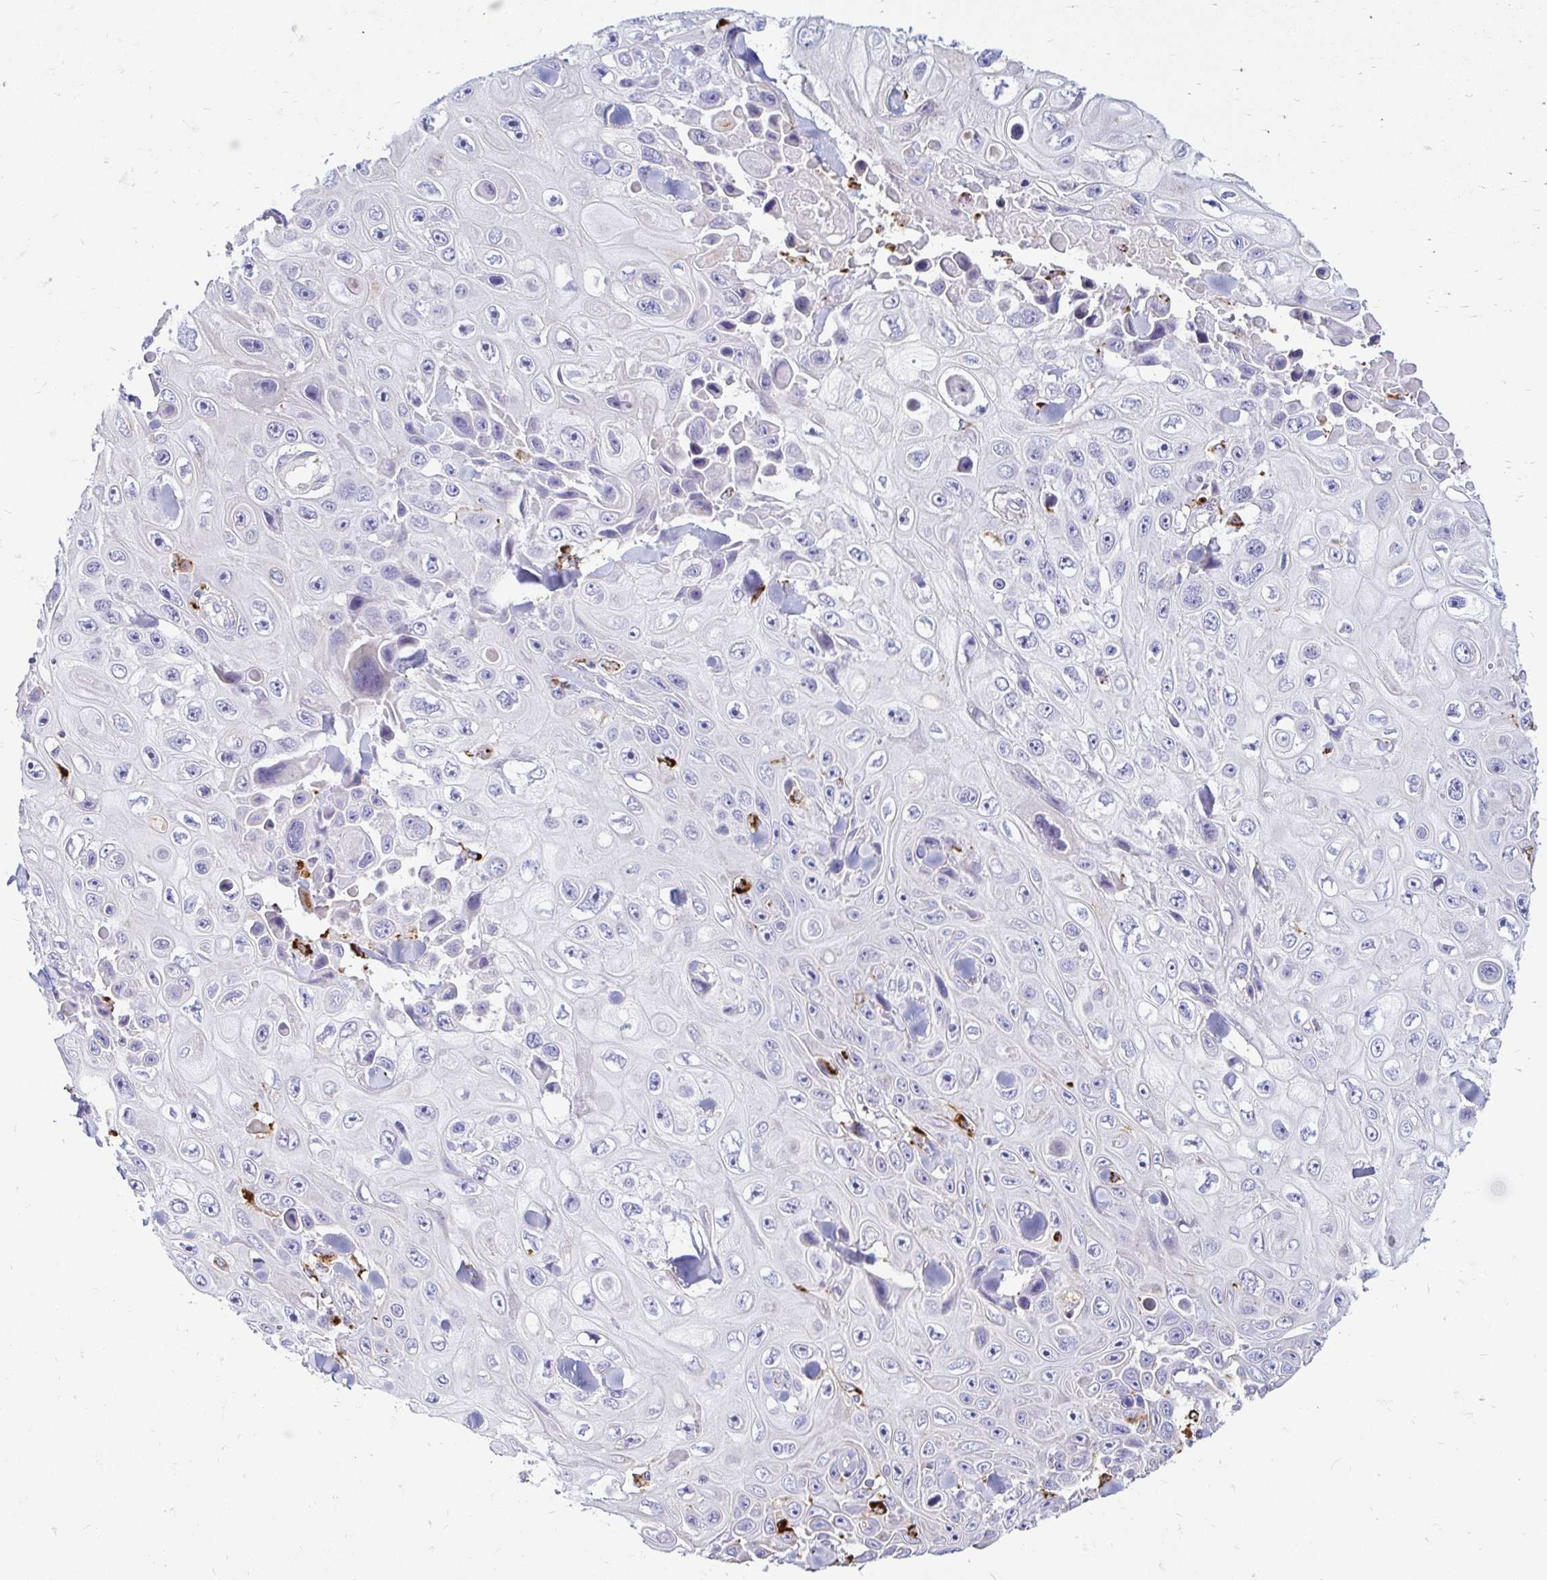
{"staining": {"intensity": "negative", "quantity": "none", "location": "none"}, "tissue": "skin cancer", "cell_type": "Tumor cells", "image_type": "cancer", "snomed": [{"axis": "morphology", "description": "Squamous cell carcinoma, NOS"}, {"axis": "topography", "description": "Skin"}], "caption": "Tumor cells show no significant protein staining in skin cancer. (DAB (3,3'-diaminobenzidine) immunohistochemistry with hematoxylin counter stain).", "gene": "FUCA1", "patient": {"sex": "male", "age": 82}}